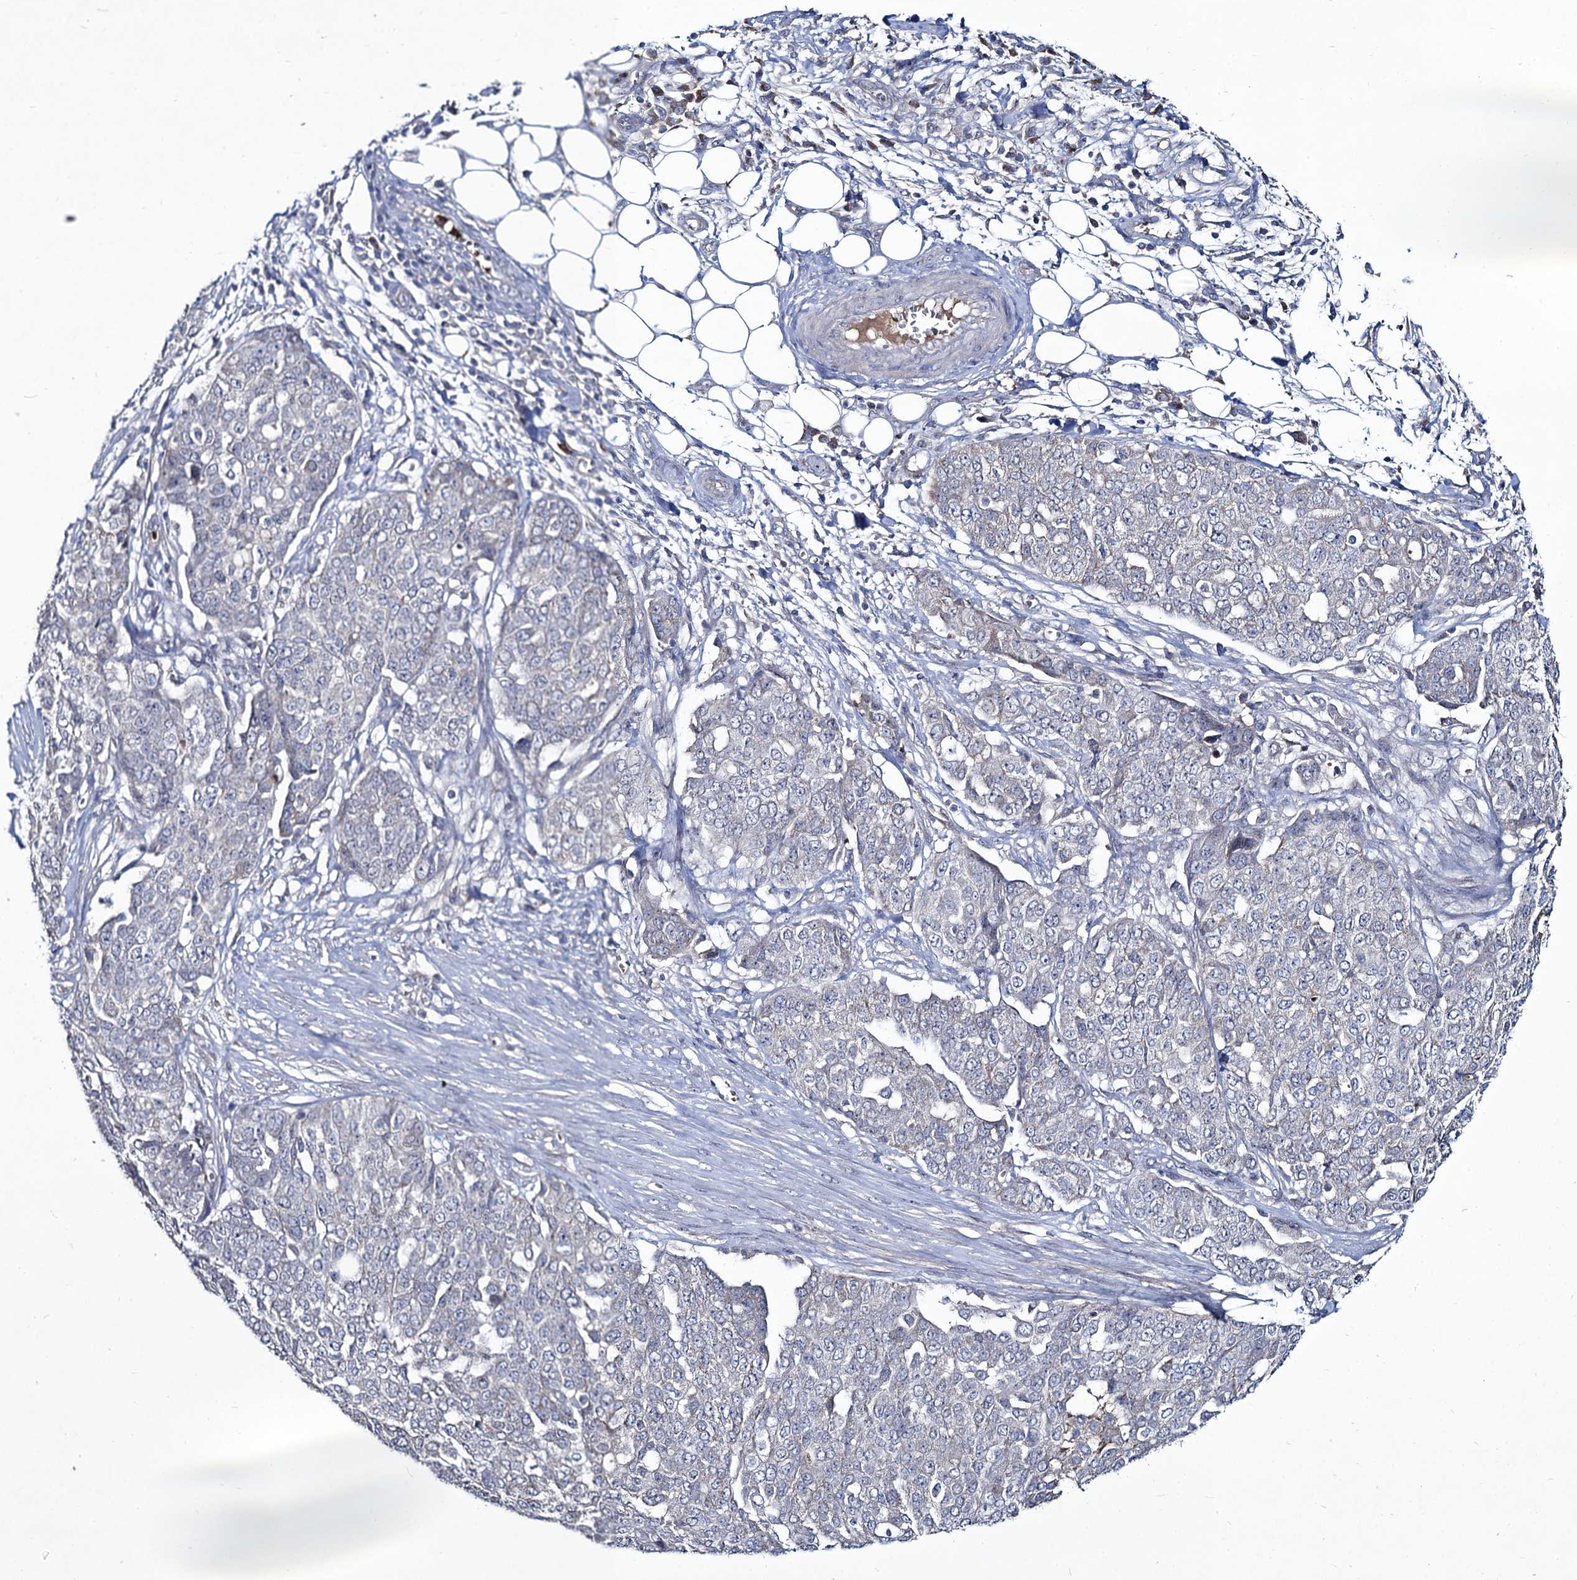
{"staining": {"intensity": "negative", "quantity": "none", "location": "none"}, "tissue": "ovarian cancer", "cell_type": "Tumor cells", "image_type": "cancer", "snomed": [{"axis": "morphology", "description": "Cystadenocarcinoma, serous, NOS"}, {"axis": "topography", "description": "Soft tissue"}, {"axis": "topography", "description": "Ovary"}], "caption": "A high-resolution micrograph shows immunohistochemistry (IHC) staining of ovarian serous cystadenocarcinoma, which demonstrates no significant positivity in tumor cells.", "gene": "RNF6", "patient": {"sex": "female", "age": 57}}